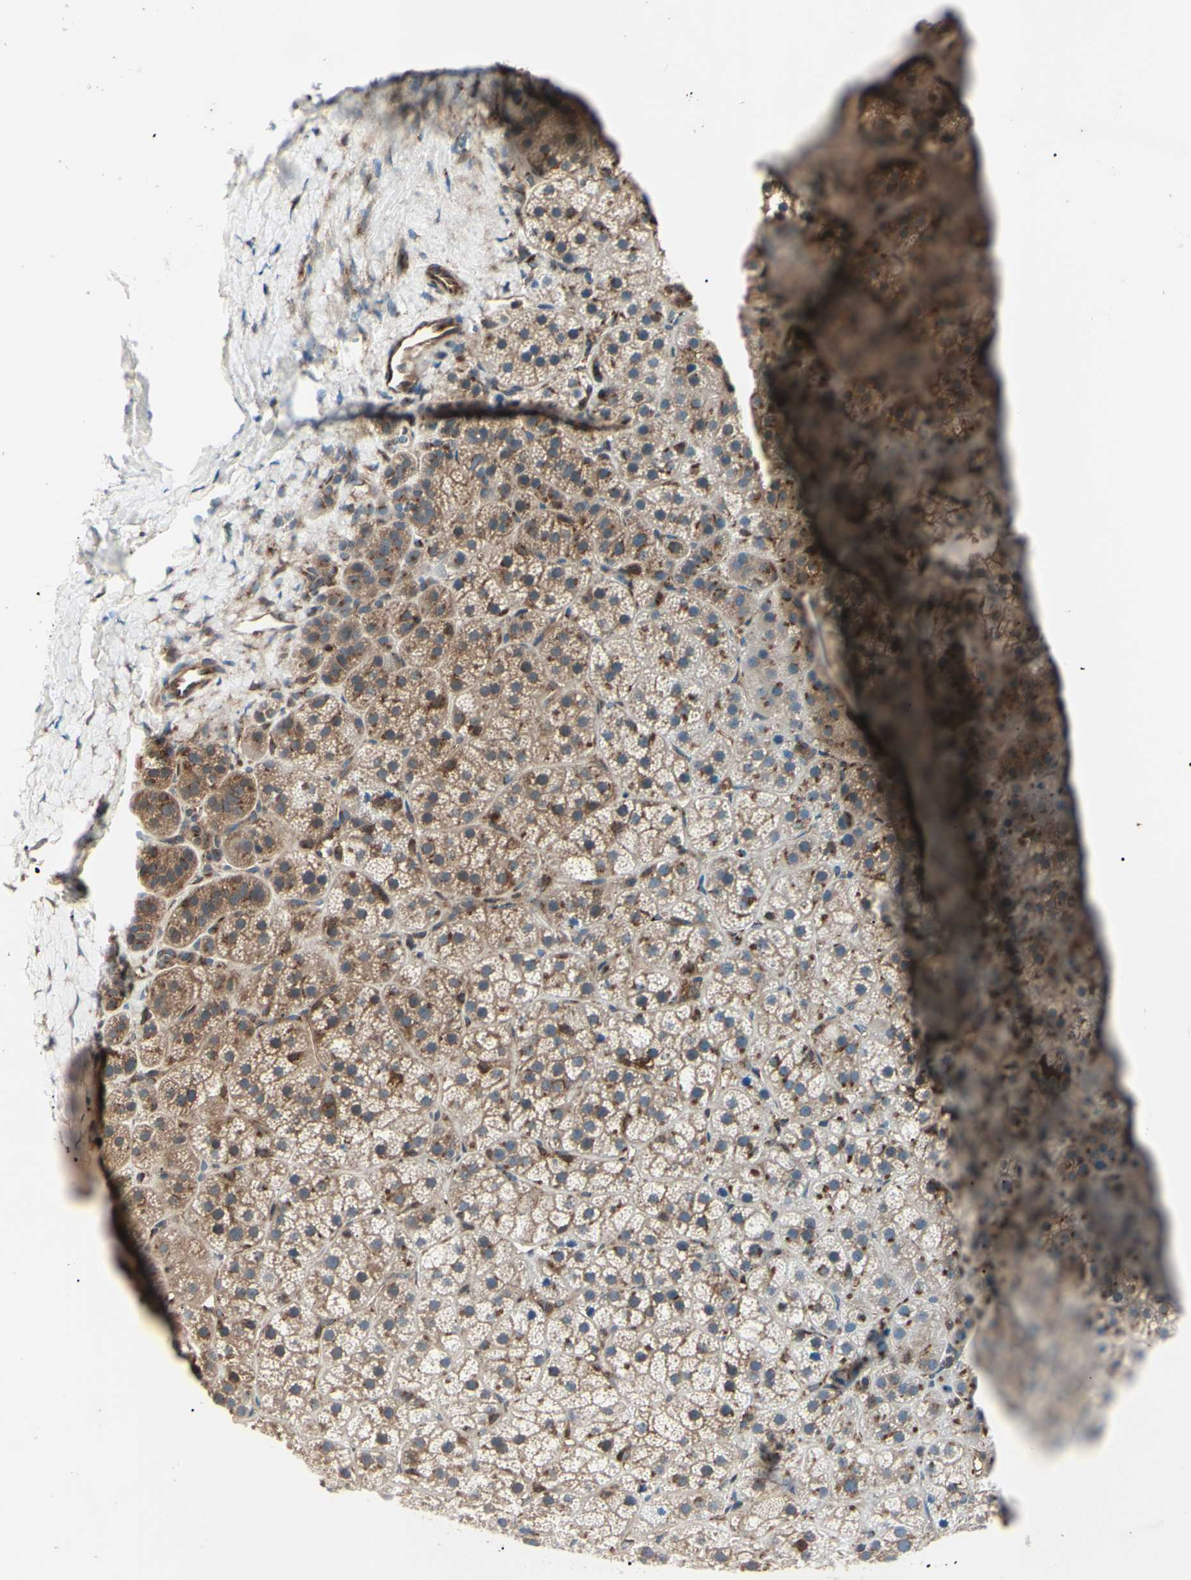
{"staining": {"intensity": "moderate", "quantity": "<25%", "location": "cytoplasmic/membranous"}, "tissue": "adrenal gland", "cell_type": "Glandular cells", "image_type": "normal", "snomed": [{"axis": "morphology", "description": "Normal tissue, NOS"}, {"axis": "topography", "description": "Adrenal gland"}], "caption": "Immunohistochemical staining of normal adrenal gland reveals moderate cytoplasmic/membranous protein positivity in approximately <25% of glandular cells. The staining was performed using DAB (3,3'-diaminobenzidine), with brown indicating positive protein expression. Nuclei are stained blue with hematoxylin.", "gene": "MAPRE1", "patient": {"sex": "female", "age": 57}}